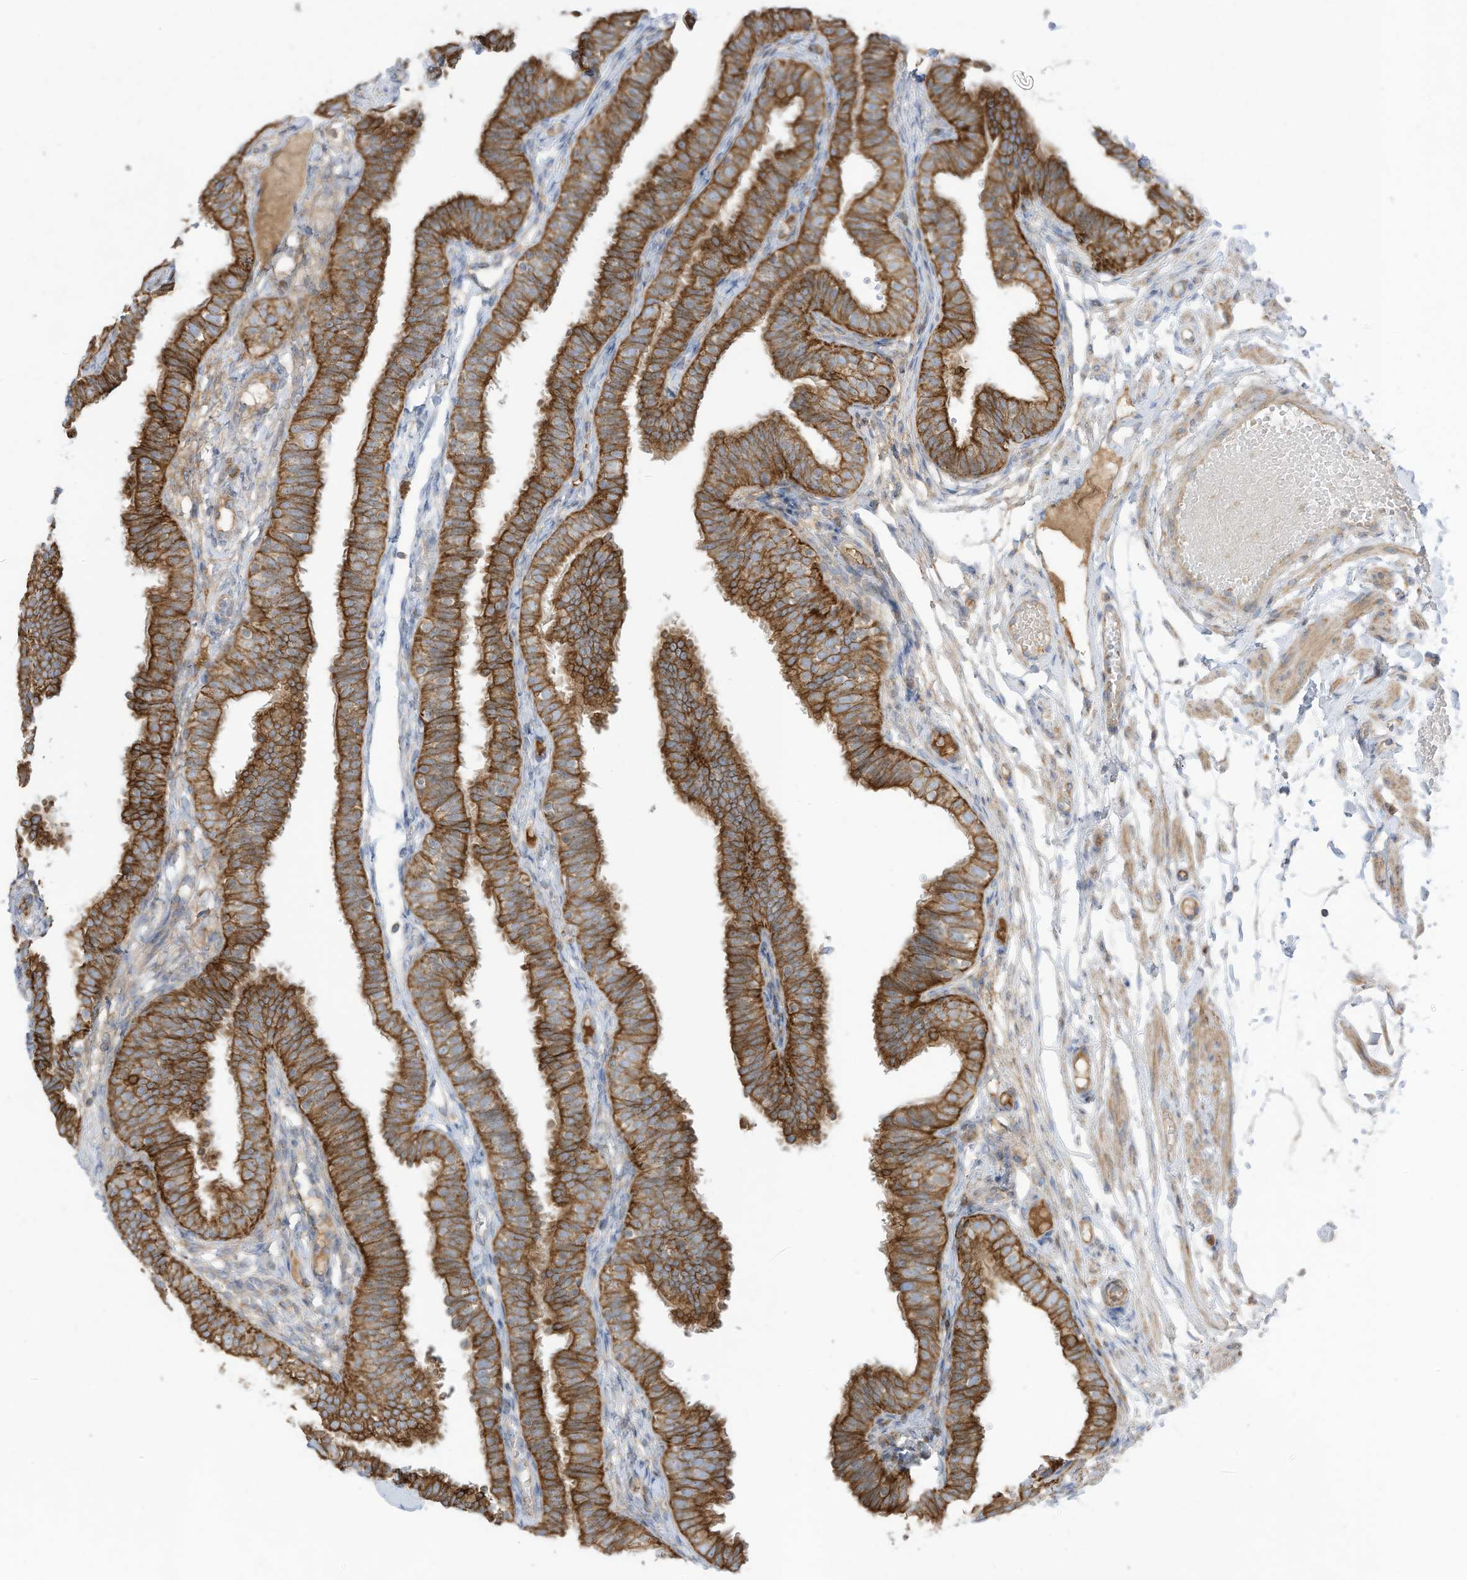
{"staining": {"intensity": "strong", "quantity": ">75%", "location": "cytoplasmic/membranous"}, "tissue": "fallopian tube", "cell_type": "Glandular cells", "image_type": "normal", "snomed": [{"axis": "morphology", "description": "Normal tissue, NOS"}, {"axis": "topography", "description": "Fallopian tube"}], "caption": "This micrograph demonstrates benign fallopian tube stained with immunohistochemistry to label a protein in brown. The cytoplasmic/membranous of glandular cells show strong positivity for the protein. Nuclei are counter-stained blue.", "gene": "CGAS", "patient": {"sex": "female", "age": 35}}